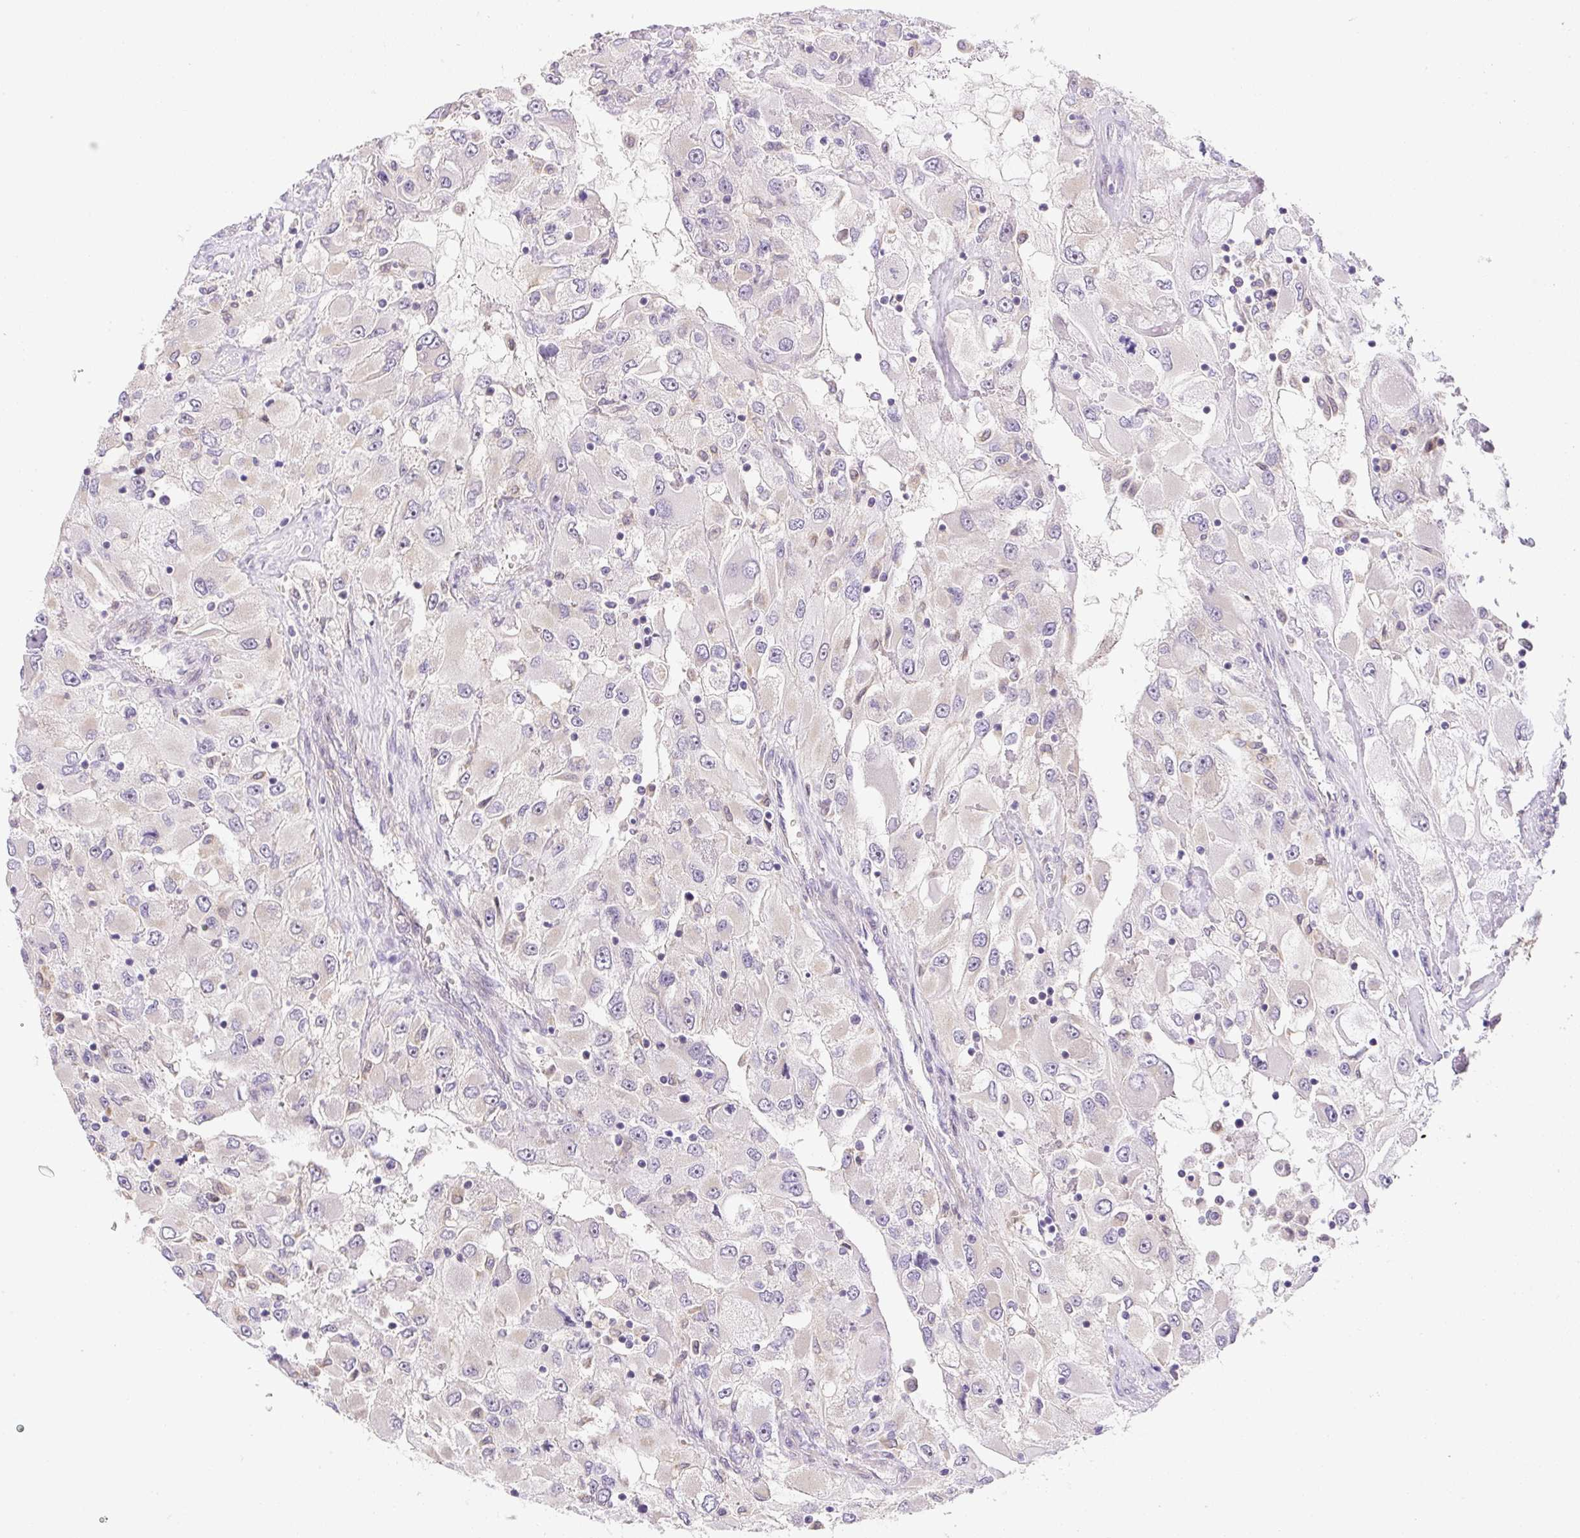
{"staining": {"intensity": "negative", "quantity": "none", "location": "none"}, "tissue": "renal cancer", "cell_type": "Tumor cells", "image_type": "cancer", "snomed": [{"axis": "morphology", "description": "Adenocarcinoma, NOS"}, {"axis": "topography", "description": "Kidney"}], "caption": "Tumor cells are negative for protein expression in human renal cancer.", "gene": "PLA2G4A", "patient": {"sex": "female", "age": 52}}